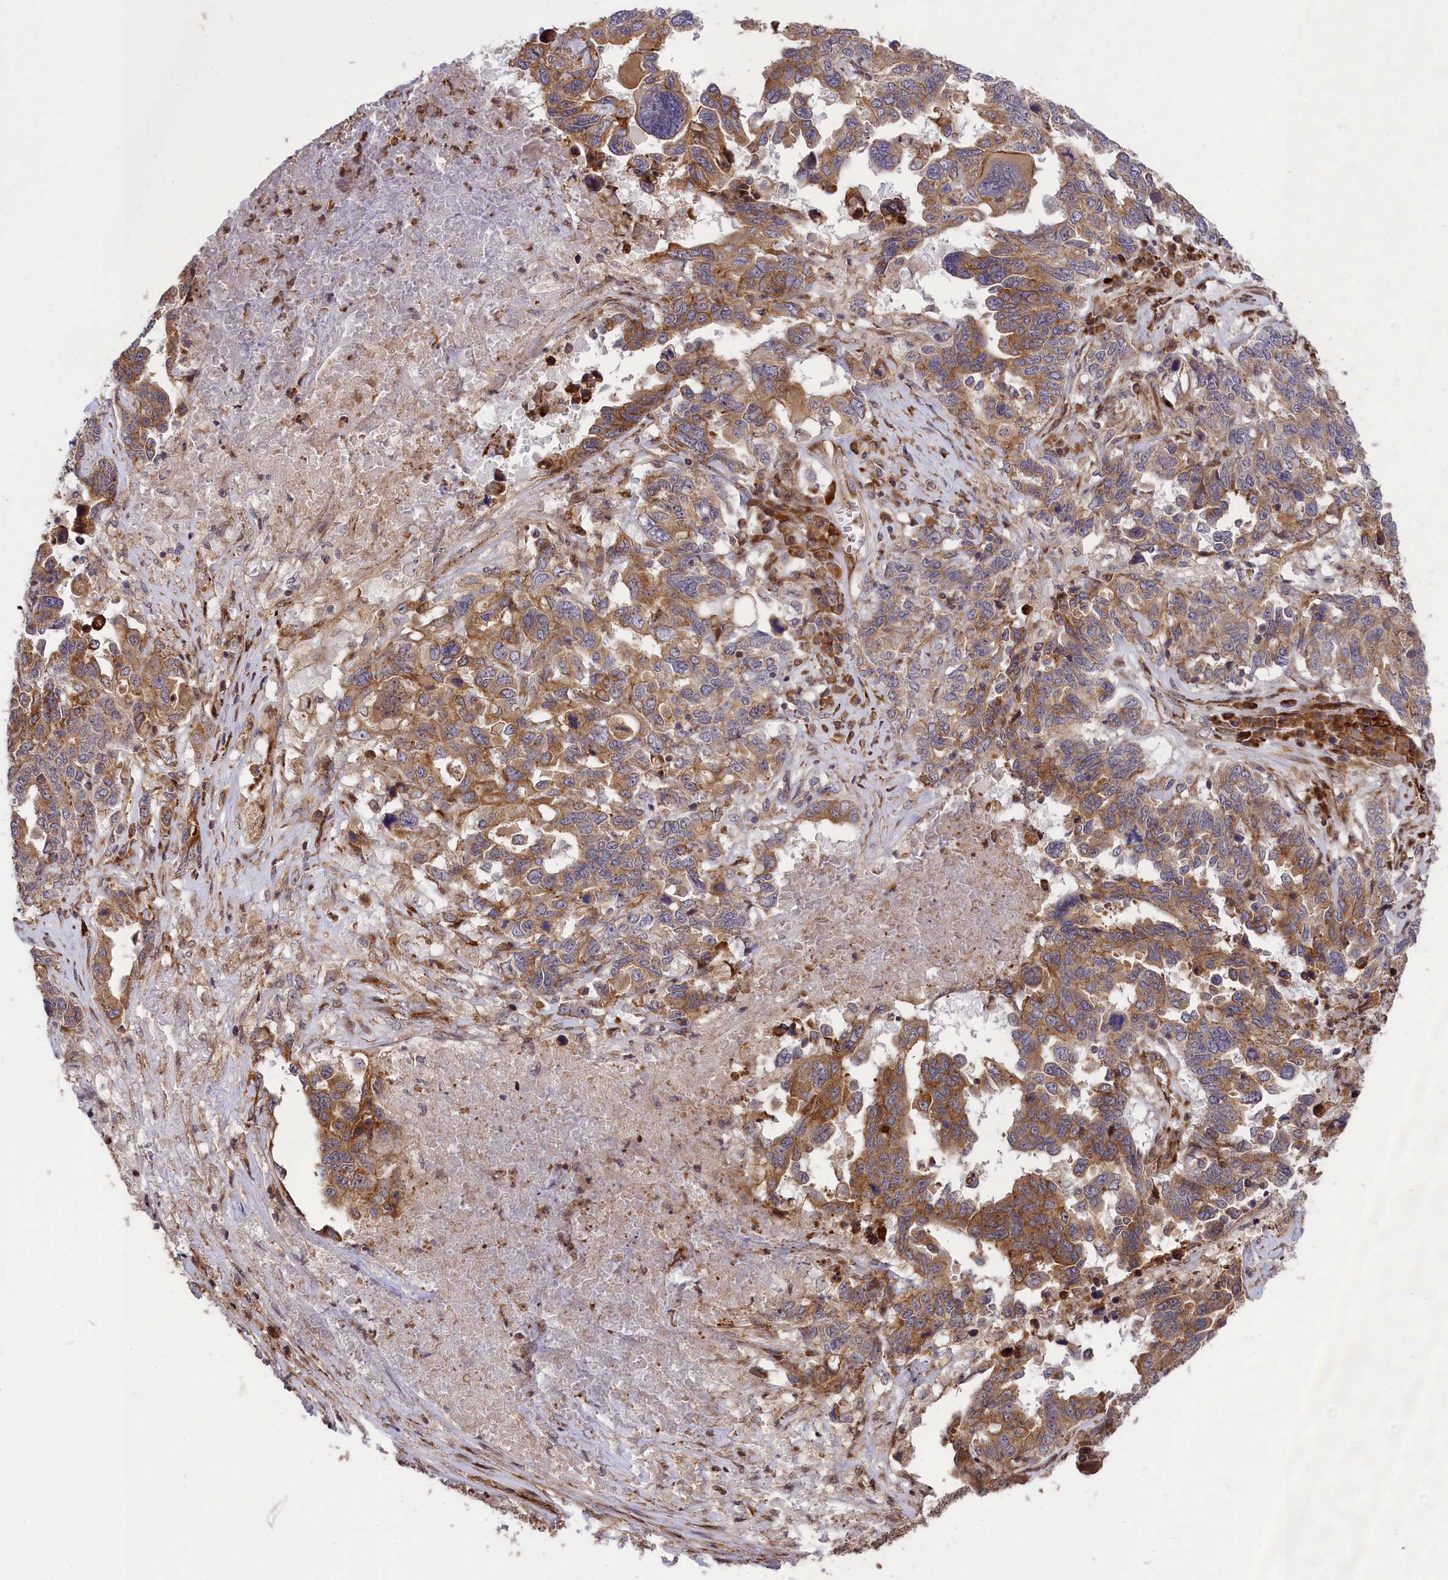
{"staining": {"intensity": "moderate", "quantity": ">75%", "location": "cytoplasmic/membranous"}, "tissue": "ovarian cancer", "cell_type": "Tumor cells", "image_type": "cancer", "snomed": [{"axis": "morphology", "description": "Carcinoma, endometroid"}, {"axis": "topography", "description": "Ovary"}], "caption": "Approximately >75% of tumor cells in ovarian cancer (endometroid carcinoma) display moderate cytoplasmic/membranous protein staining as visualized by brown immunohistochemical staining.", "gene": "DDX60L", "patient": {"sex": "female", "age": 62}}